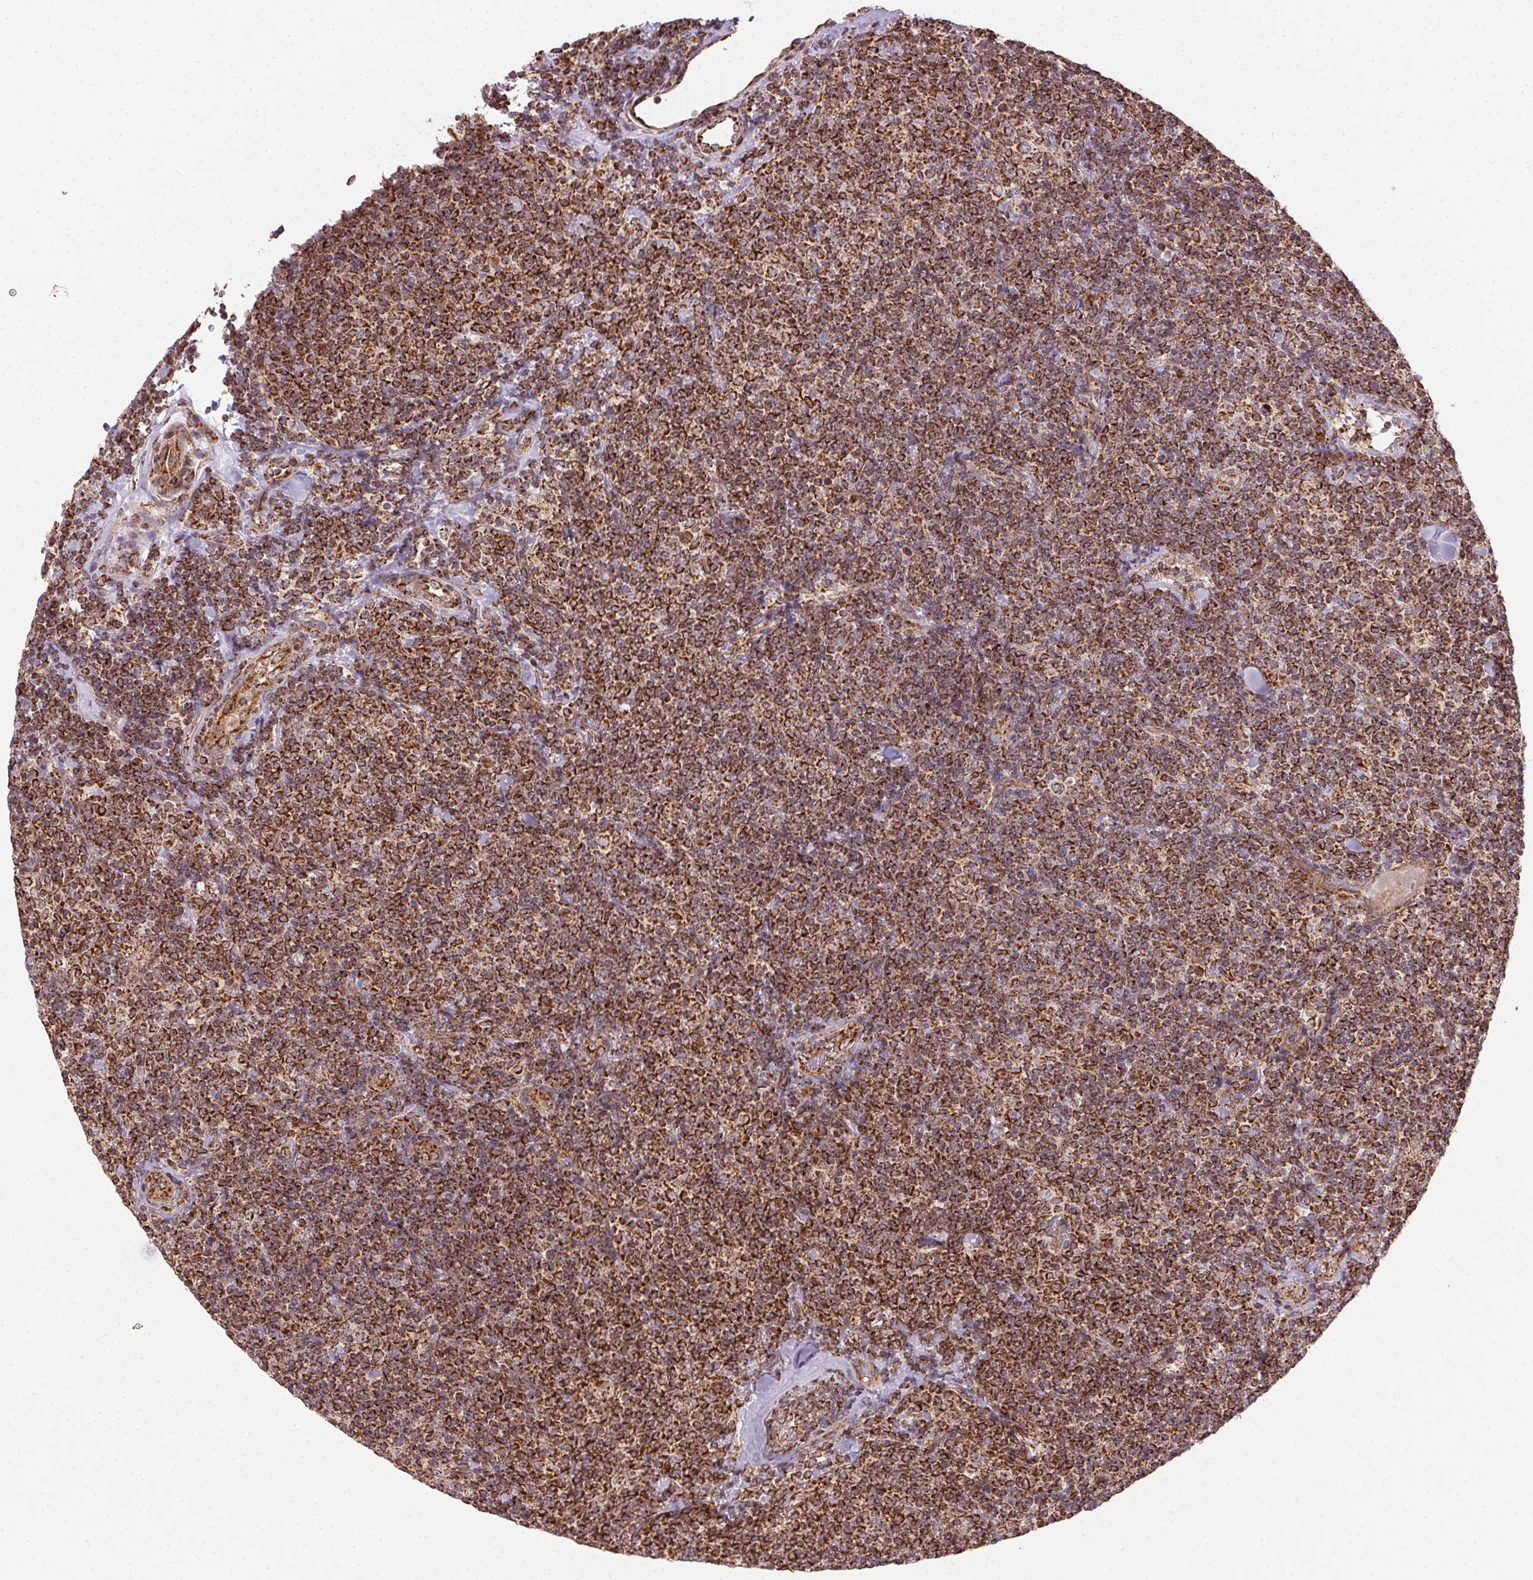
{"staining": {"intensity": "strong", "quantity": ">75%", "location": "cytoplasmic/membranous"}, "tissue": "lymphoma", "cell_type": "Tumor cells", "image_type": "cancer", "snomed": [{"axis": "morphology", "description": "Malignant lymphoma, non-Hodgkin's type, Low grade"}, {"axis": "topography", "description": "Lymph node"}], "caption": "DAB (3,3'-diaminobenzidine) immunohistochemical staining of human lymphoma demonstrates strong cytoplasmic/membranous protein positivity in about >75% of tumor cells.", "gene": "CLPB", "patient": {"sex": "female", "age": 56}}